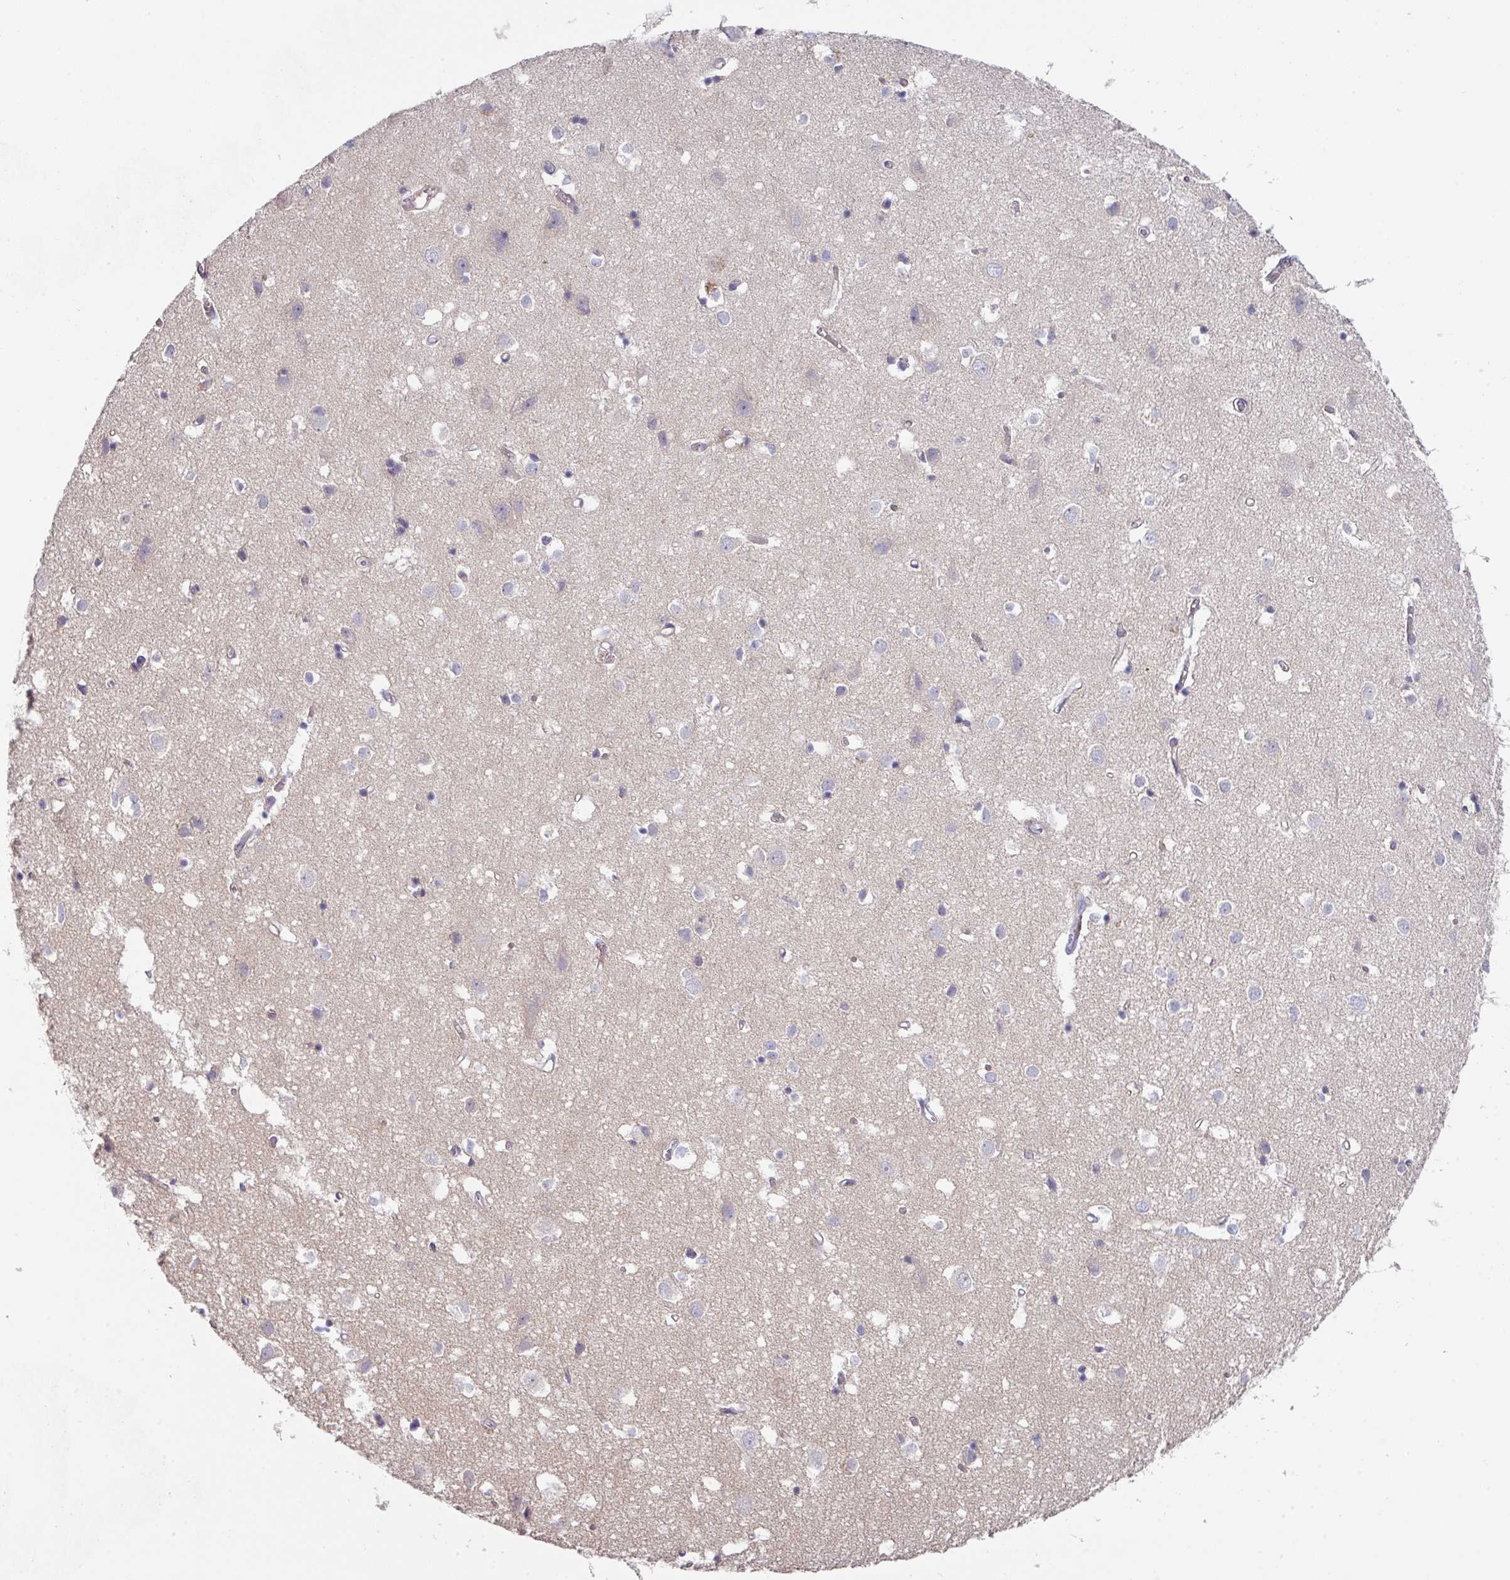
{"staining": {"intensity": "negative", "quantity": "none", "location": "none"}, "tissue": "cerebral cortex", "cell_type": "Endothelial cells", "image_type": "normal", "snomed": [{"axis": "morphology", "description": "Normal tissue, NOS"}, {"axis": "topography", "description": "Cerebral cortex"}], "caption": "Protein analysis of normal cerebral cortex displays no significant expression in endothelial cells. The staining is performed using DAB brown chromogen with nuclei counter-stained in using hematoxylin.", "gene": "DCAF12L1", "patient": {"sex": "male", "age": 70}}